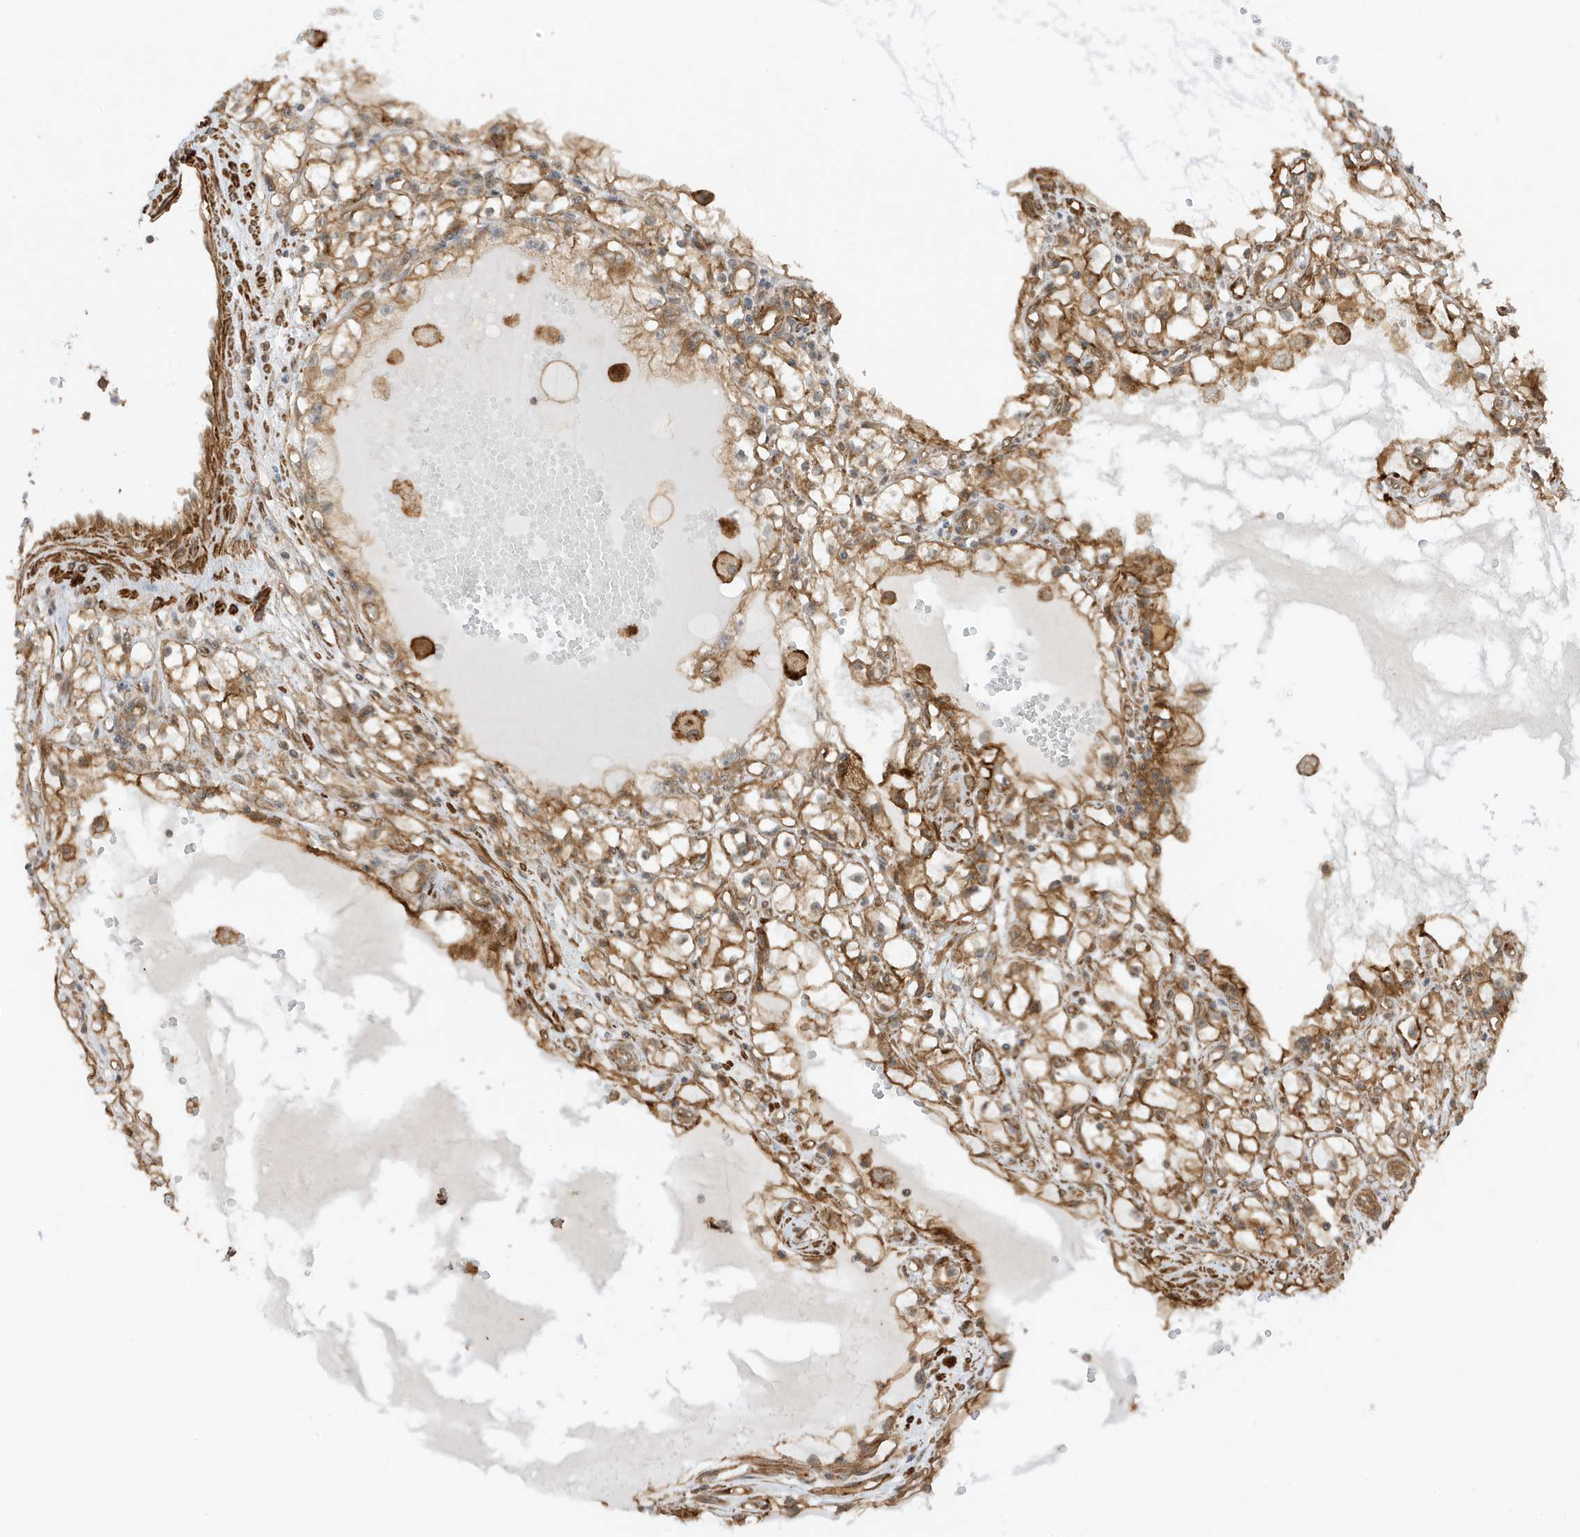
{"staining": {"intensity": "moderate", "quantity": ">75%", "location": "cytoplasmic/membranous"}, "tissue": "renal cancer", "cell_type": "Tumor cells", "image_type": "cancer", "snomed": [{"axis": "morphology", "description": "Adenocarcinoma, NOS"}, {"axis": "topography", "description": "Kidney"}], "caption": "Brown immunohistochemical staining in human adenocarcinoma (renal) demonstrates moderate cytoplasmic/membranous expression in about >75% of tumor cells.", "gene": "CDC42EP3", "patient": {"sex": "male", "age": 56}}